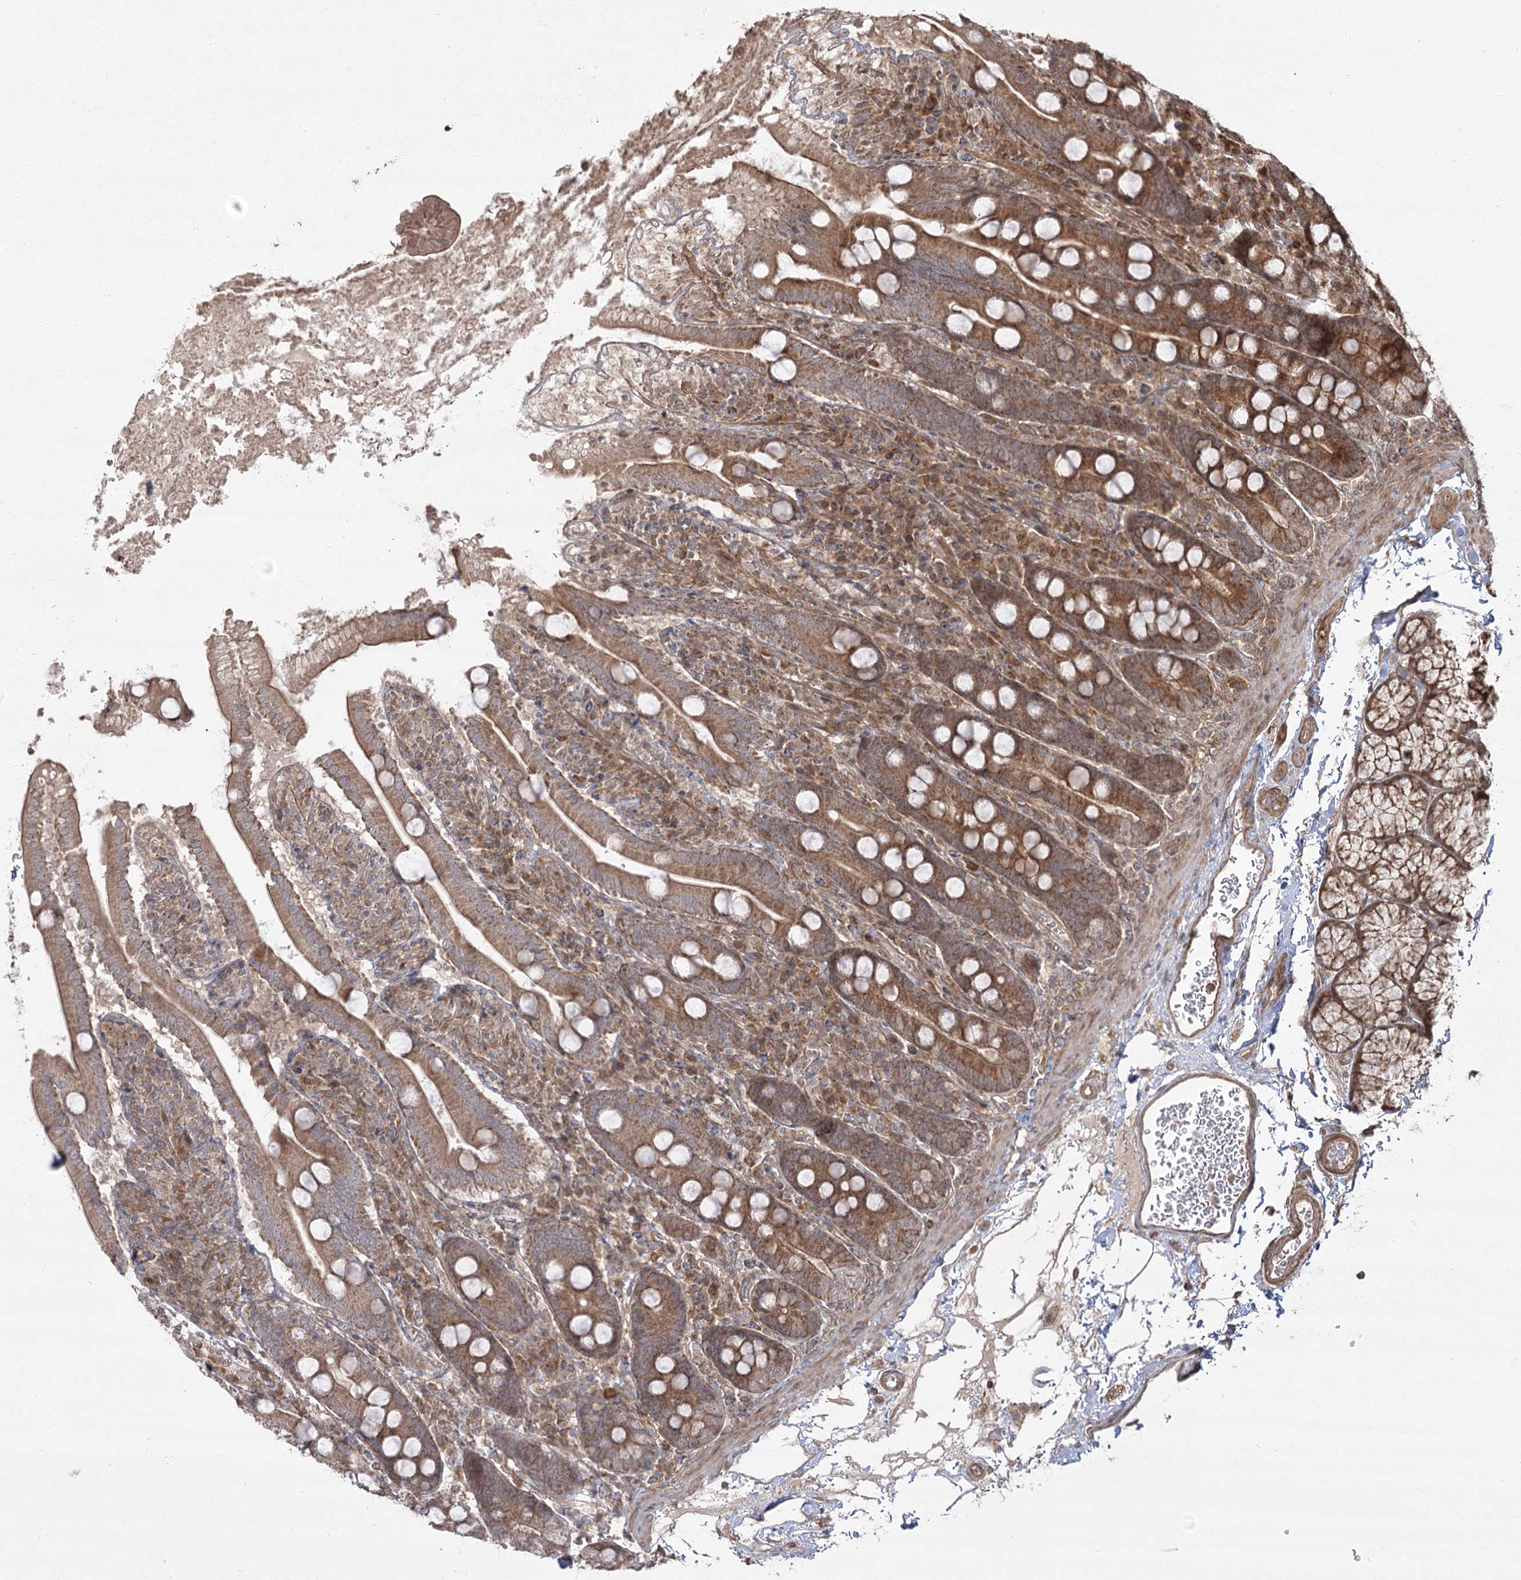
{"staining": {"intensity": "moderate", "quantity": ">75%", "location": "cytoplasmic/membranous"}, "tissue": "duodenum", "cell_type": "Glandular cells", "image_type": "normal", "snomed": [{"axis": "morphology", "description": "Normal tissue, NOS"}, {"axis": "topography", "description": "Duodenum"}], "caption": "Protein staining shows moderate cytoplasmic/membranous expression in approximately >75% of glandular cells in unremarkable duodenum. The protein is stained brown, and the nuclei are stained in blue (DAB IHC with brightfield microscopy, high magnification).", "gene": "CPLANE1", "patient": {"sex": "male", "age": 35}}